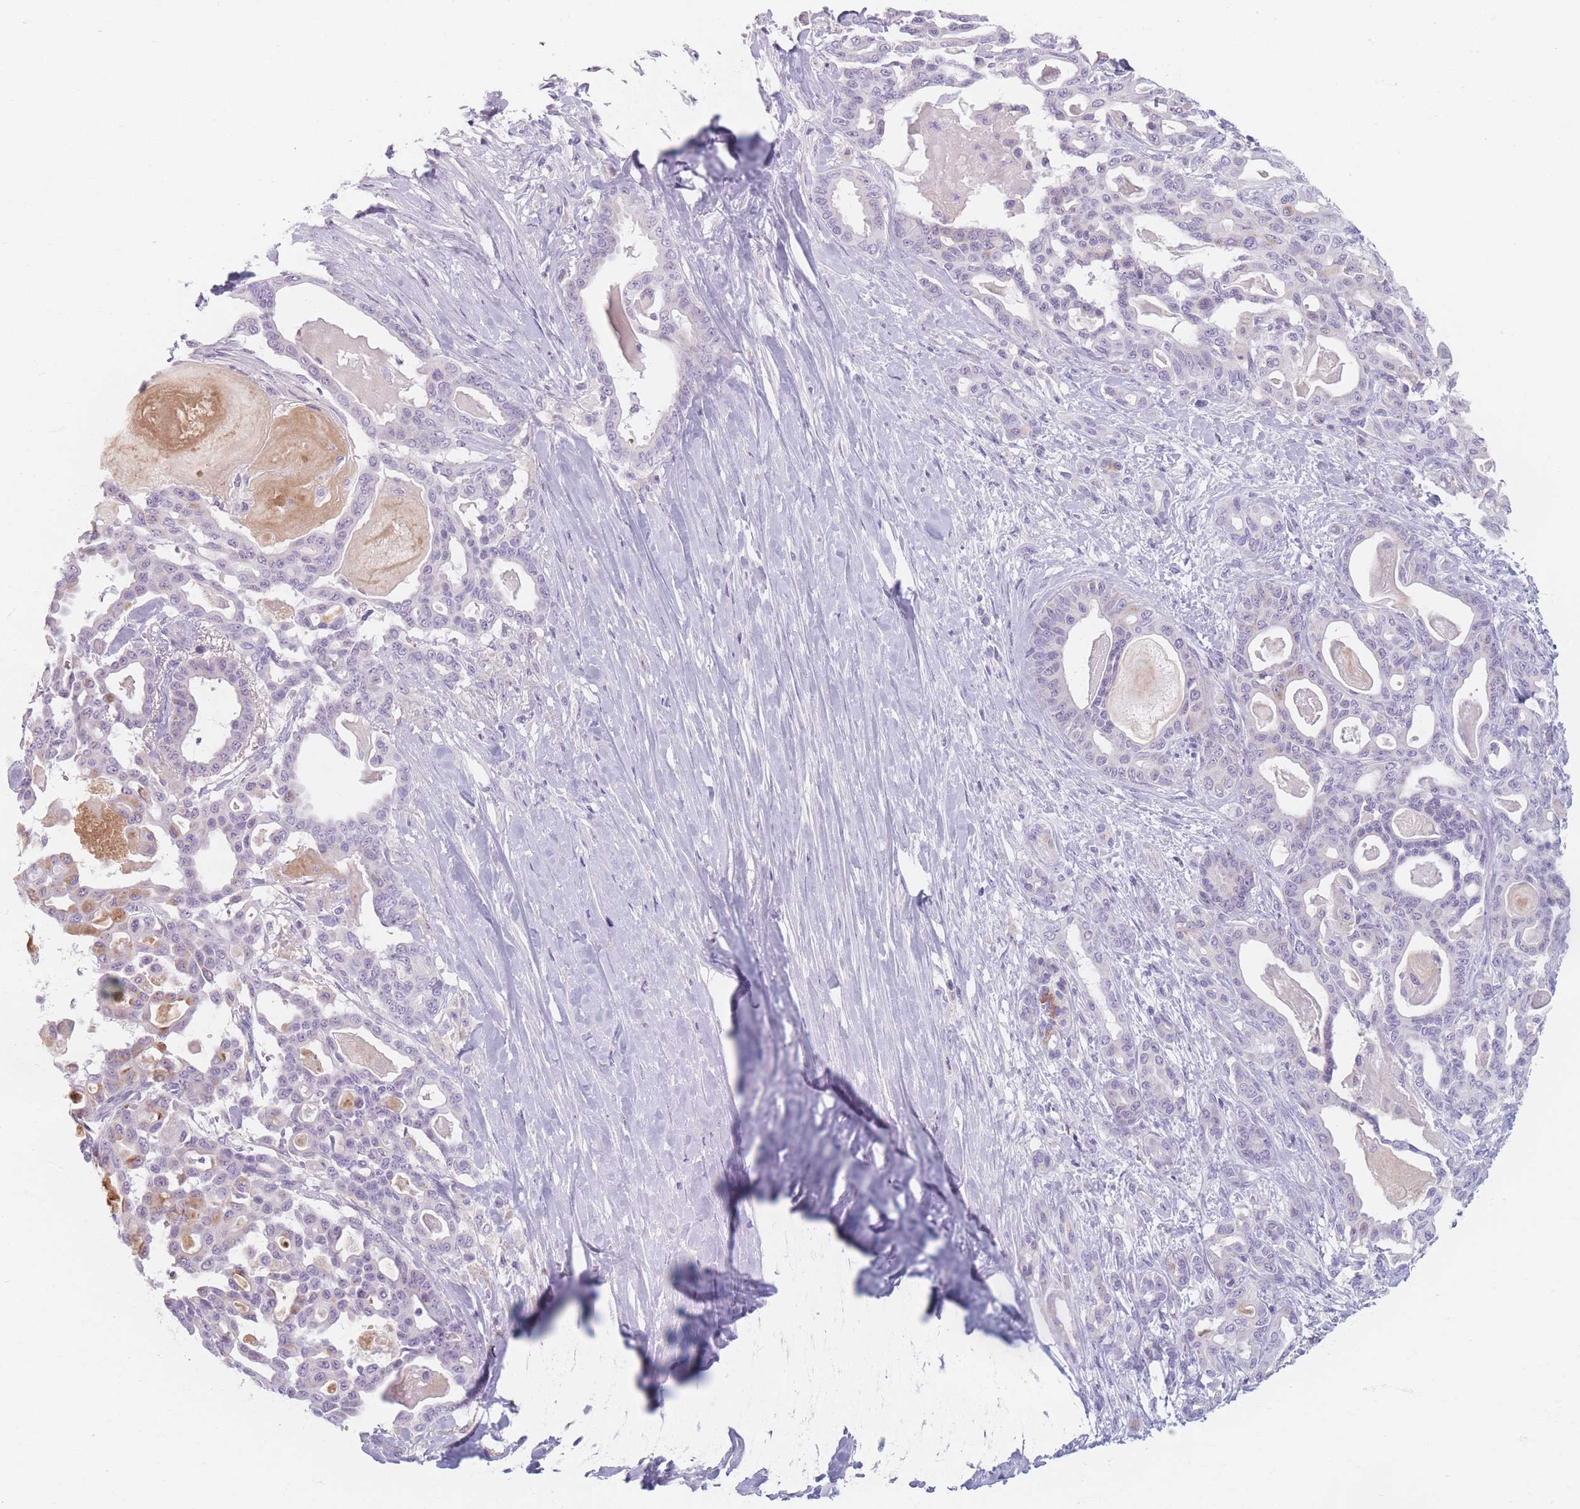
{"staining": {"intensity": "negative", "quantity": "none", "location": "none"}, "tissue": "pancreatic cancer", "cell_type": "Tumor cells", "image_type": "cancer", "snomed": [{"axis": "morphology", "description": "Adenocarcinoma, NOS"}, {"axis": "topography", "description": "Pancreas"}], "caption": "The immunohistochemistry micrograph has no significant positivity in tumor cells of pancreatic cancer tissue.", "gene": "PIGM", "patient": {"sex": "male", "age": 63}}